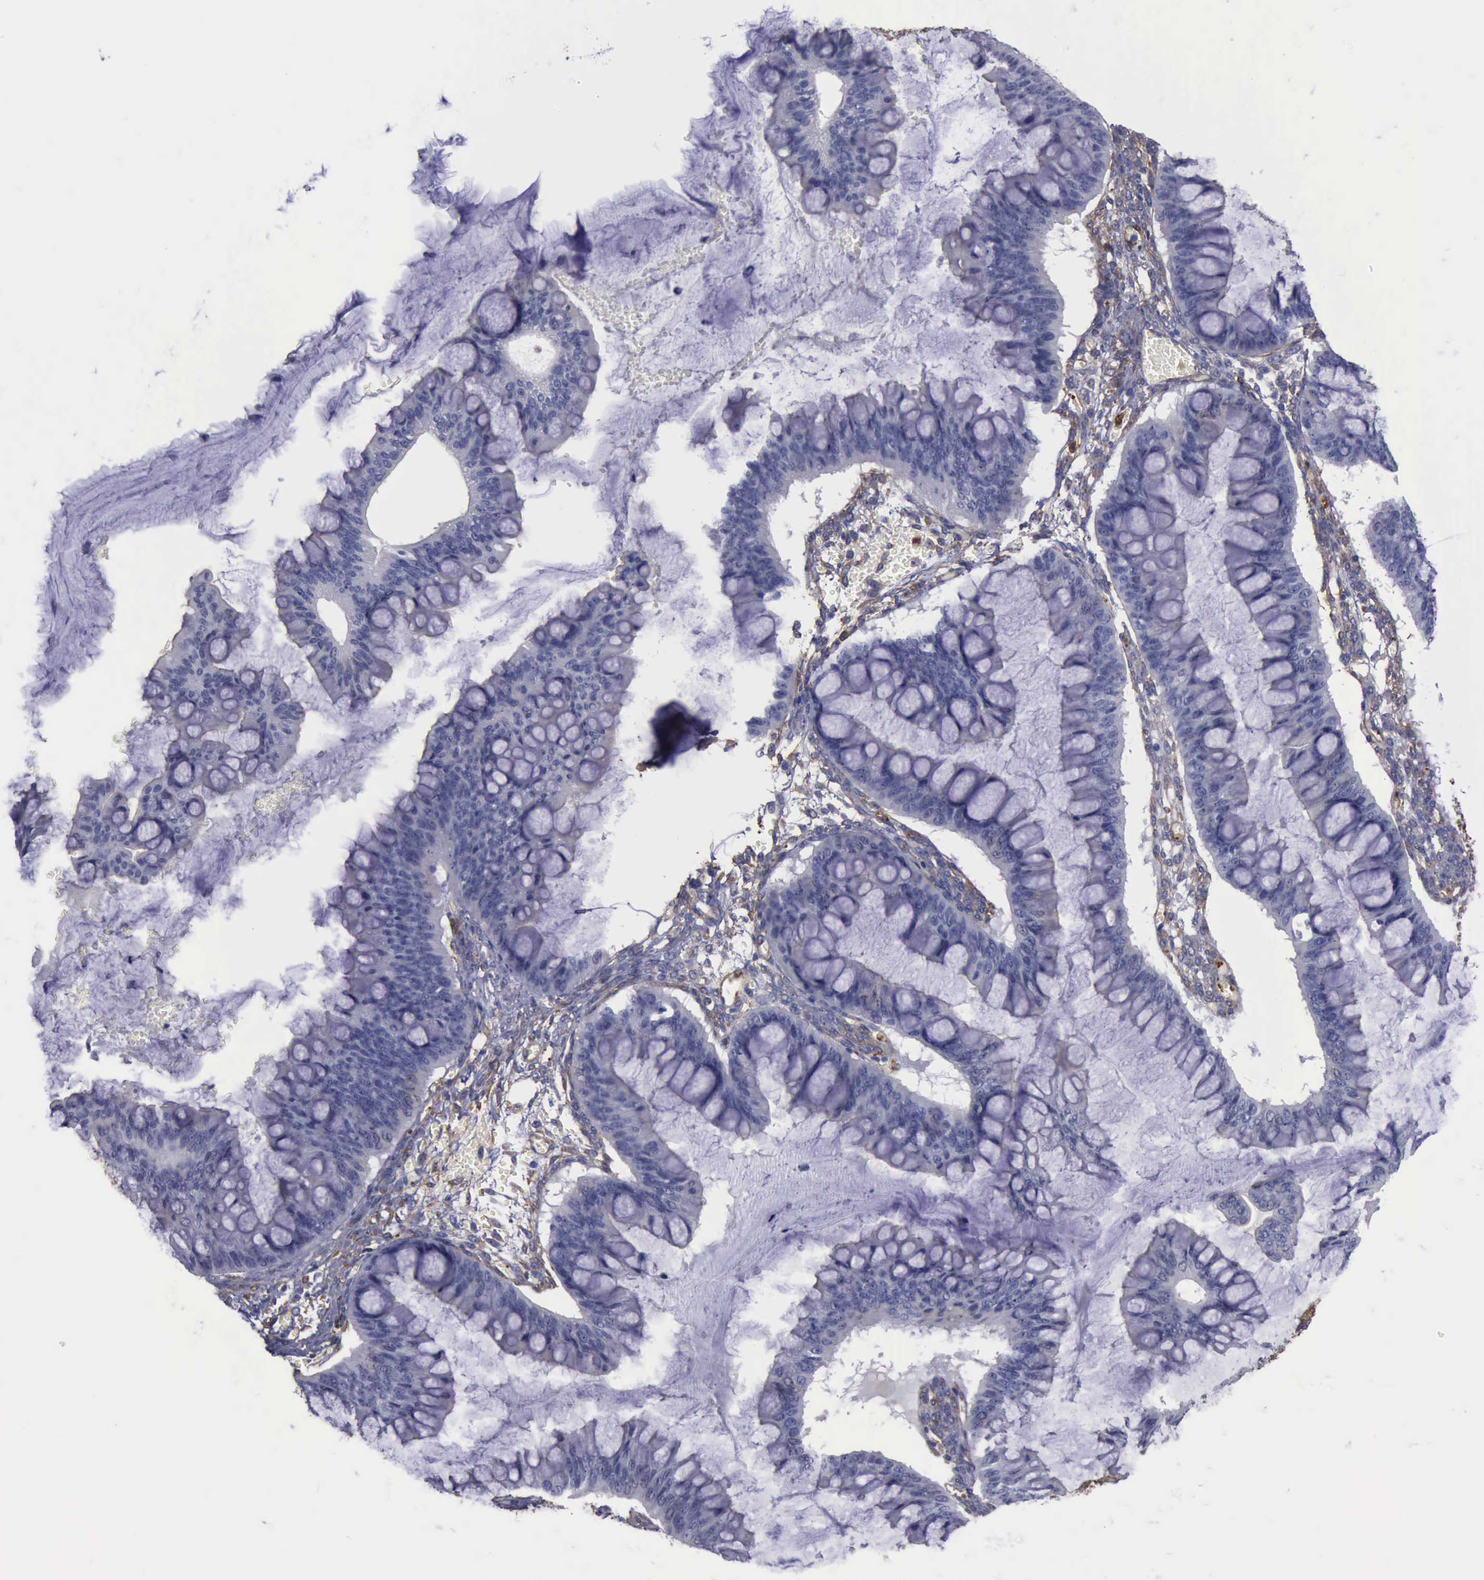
{"staining": {"intensity": "negative", "quantity": "none", "location": "none"}, "tissue": "ovarian cancer", "cell_type": "Tumor cells", "image_type": "cancer", "snomed": [{"axis": "morphology", "description": "Cystadenocarcinoma, mucinous, NOS"}, {"axis": "topography", "description": "Ovary"}], "caption": "Immunohistochemistry photomicrograph of neoplastic tissue: human mucinous cystadenocarcinoma (ovarian) stained with DAB (3,3'-diaminobenzidine) exhibits no significant protein staining in tumor cells.", "gene": "FLNA", "patient": {"sex": "female", "age": 73}}